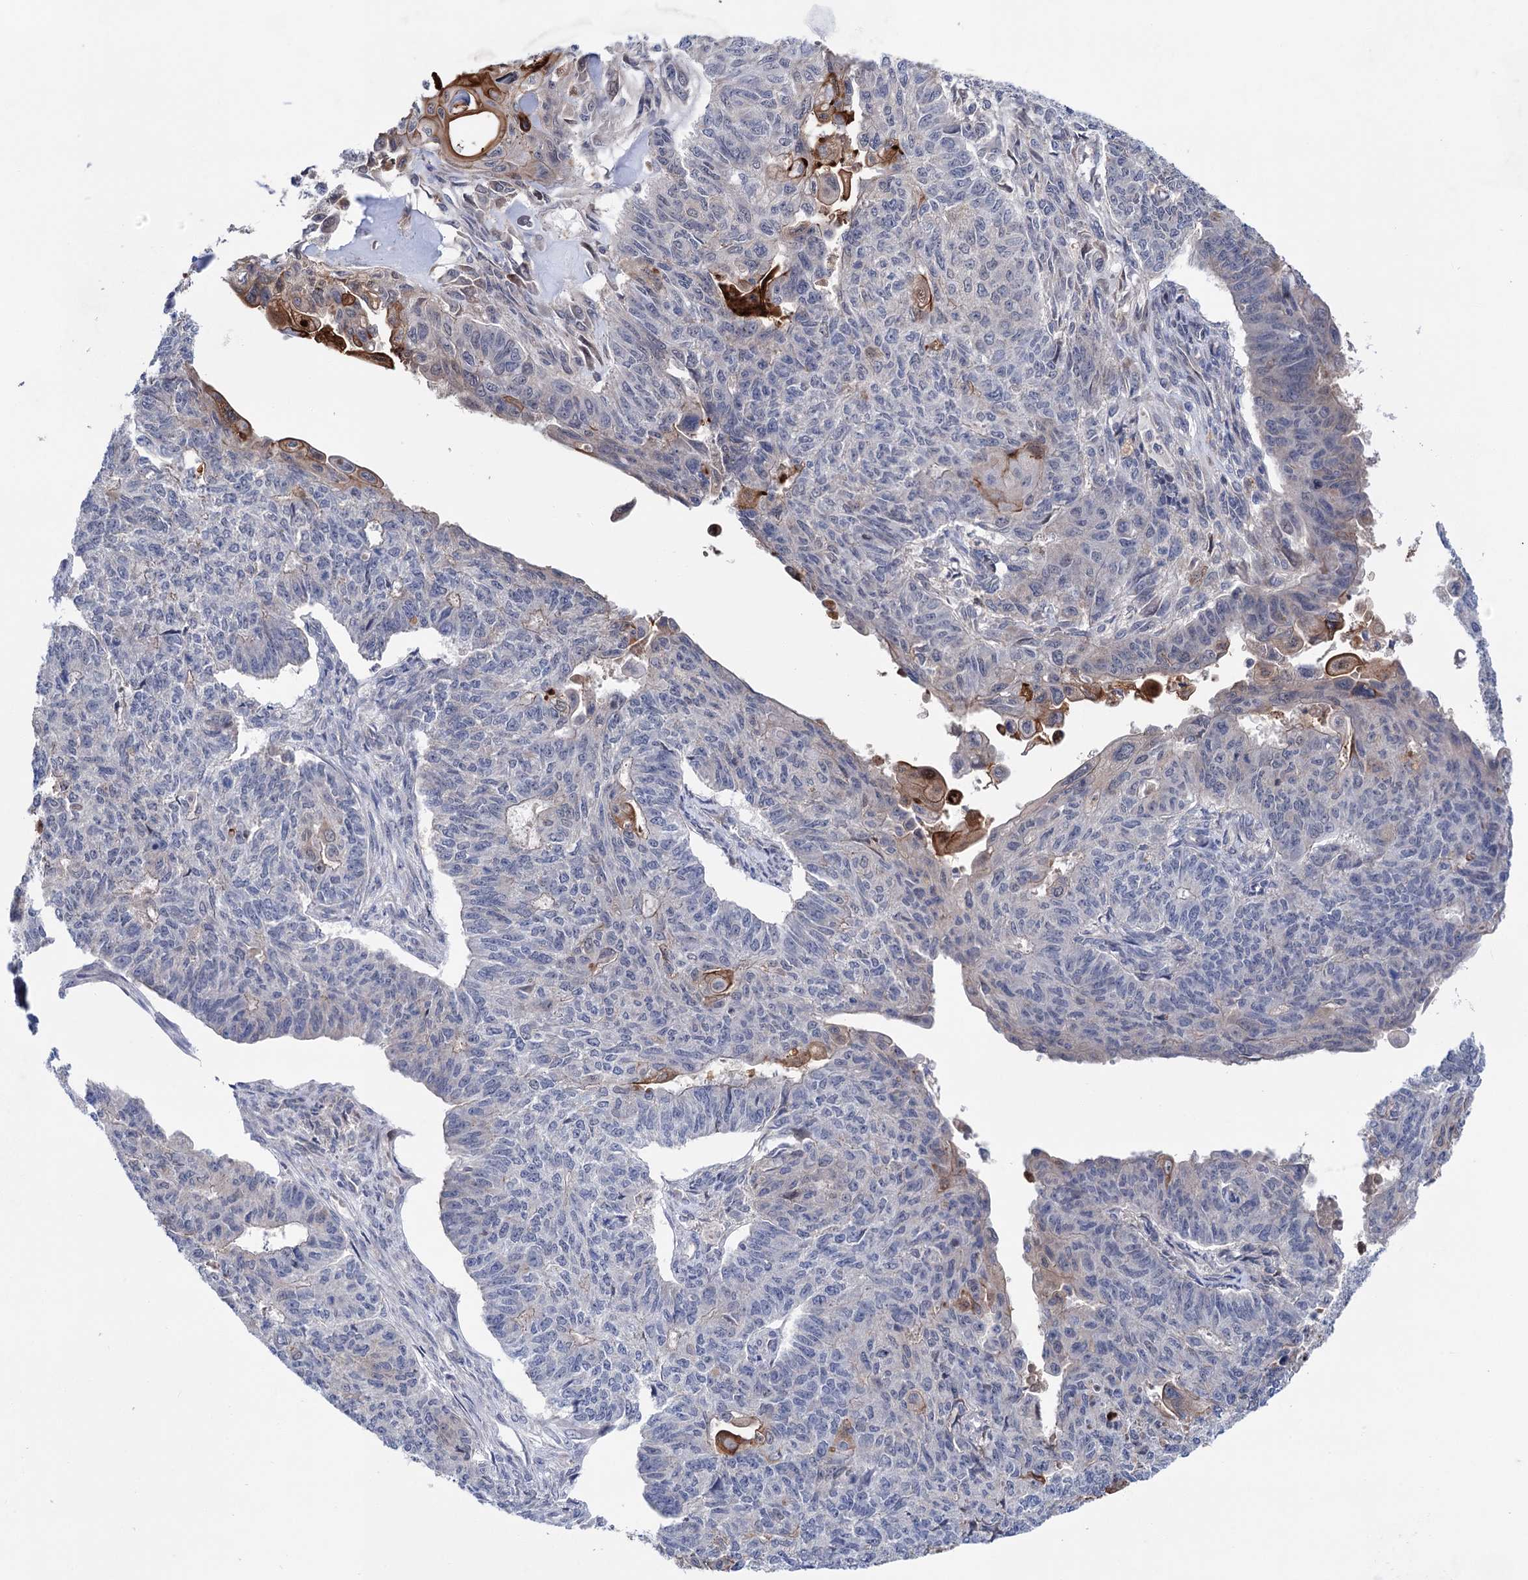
{"staining": {"intensity": "moderate", "quantity": "<25%", "location": "cytoplasmic/membranous"}, "tissue": "endometrial cancer", "cell_type": "Tumor cells", "image_type": "cancer", "snomed": [{"axis": "morphology", "description": "Adenocarcinoma, NOS"}, {"axis": "topography", "description": "Endometrium"}], "caption": "The immunohistochemical stain labels moderate cytoplasmic/membranous expression in tumor cells of adenocarcinoma (endometrial) tissue.", "gene": "MORN3", "patient": {"sex": "female", "age": 32}}